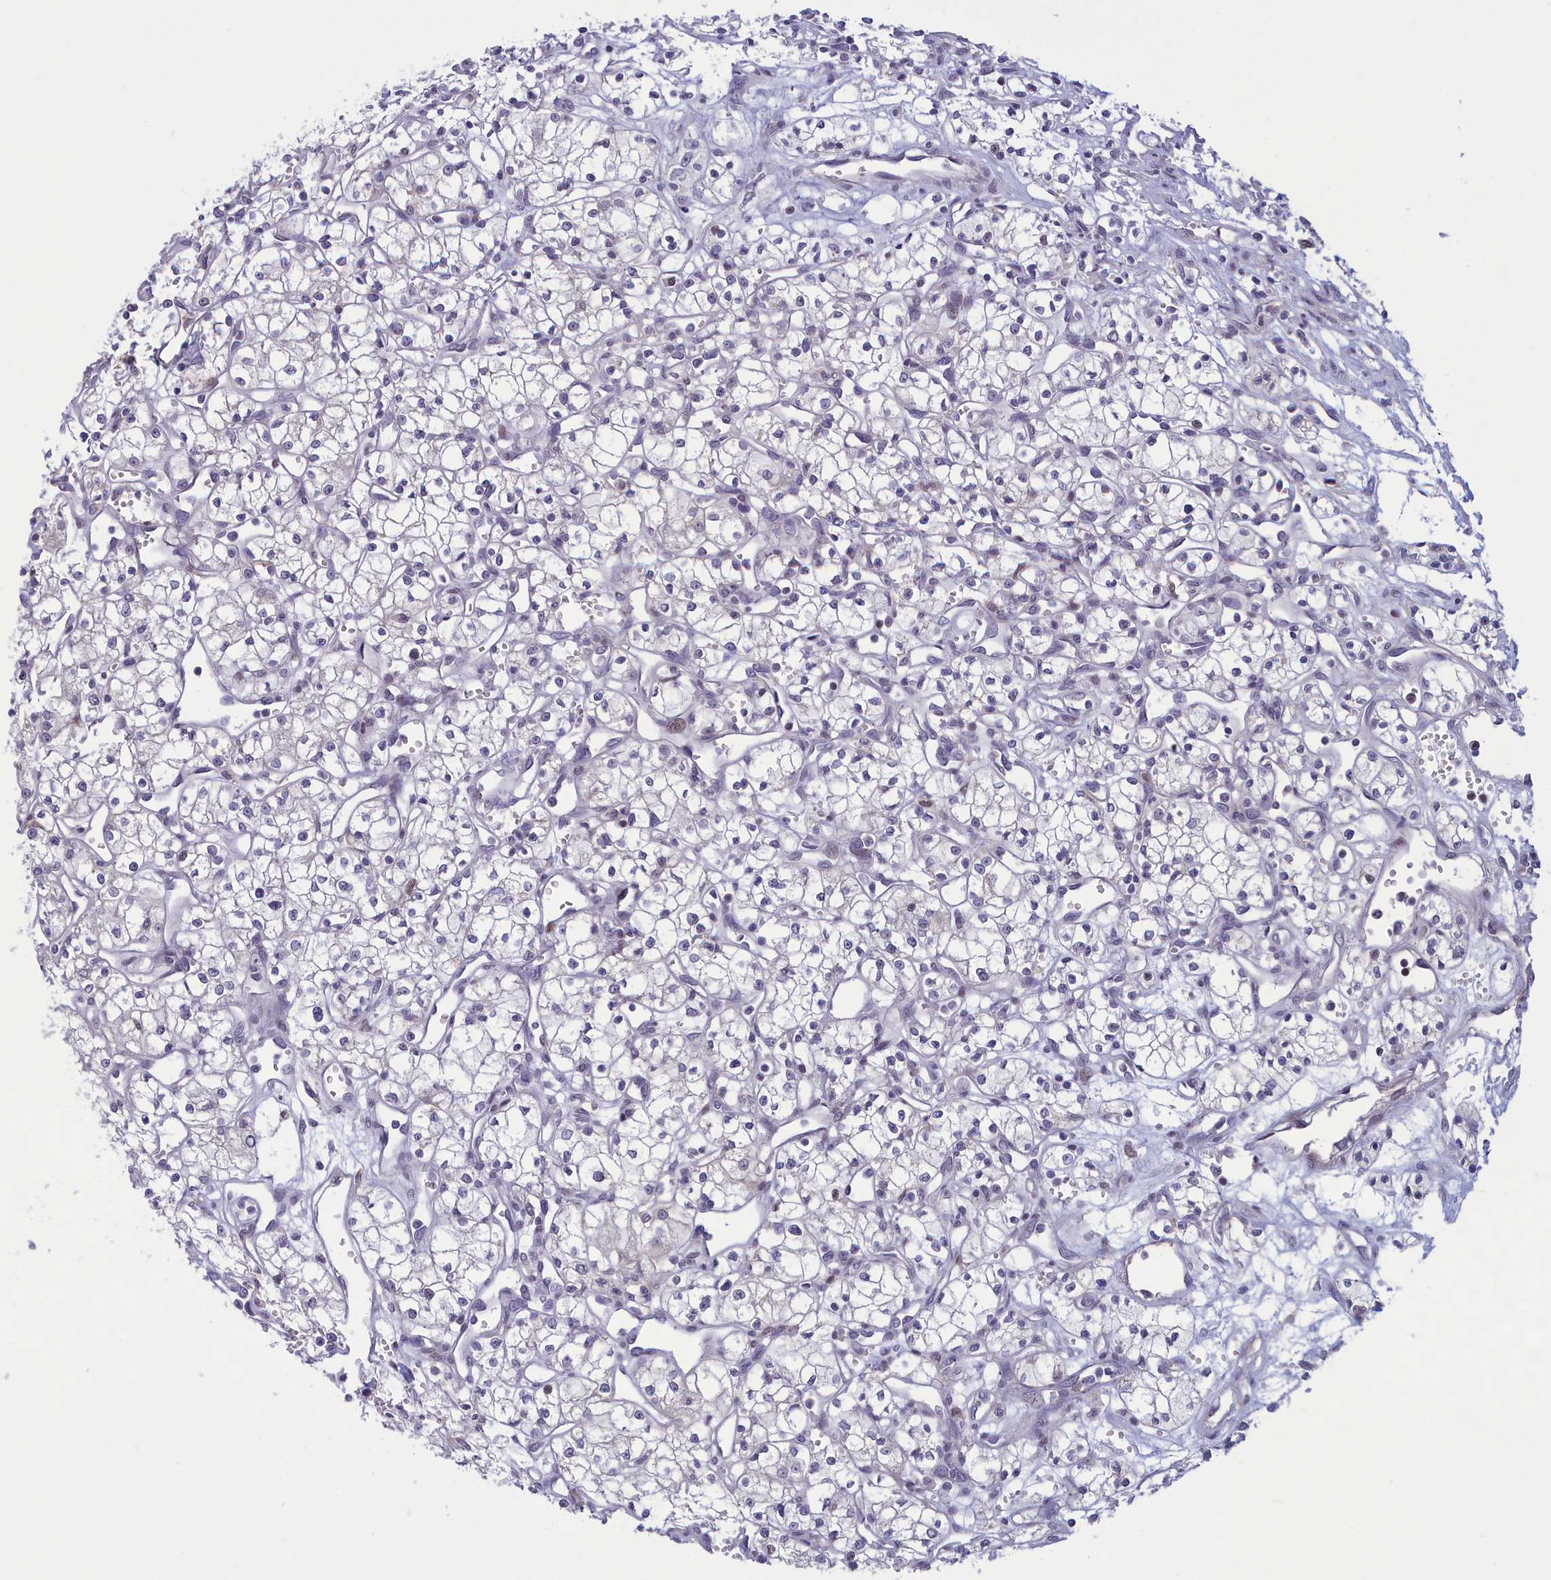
{"staining": {"intensity": "negative", "quantity": "none", "location": "none"}, "tissue": "renal cancer", "cell_type": "Tumor cells", "image_type": "cancer", "snomed": [{"axis": "morphology", "description": "Adenocarcinoma, NOS"}, {"axis": "topography", "description": "Kidney"}], "caption": "Tumor cells show no significant staining in renal cancer. (DAB immunohistochemistry with hematoxylin counter stain).", "gene": "CORO2A", "patient": {"sex": "male", "age": 59}}